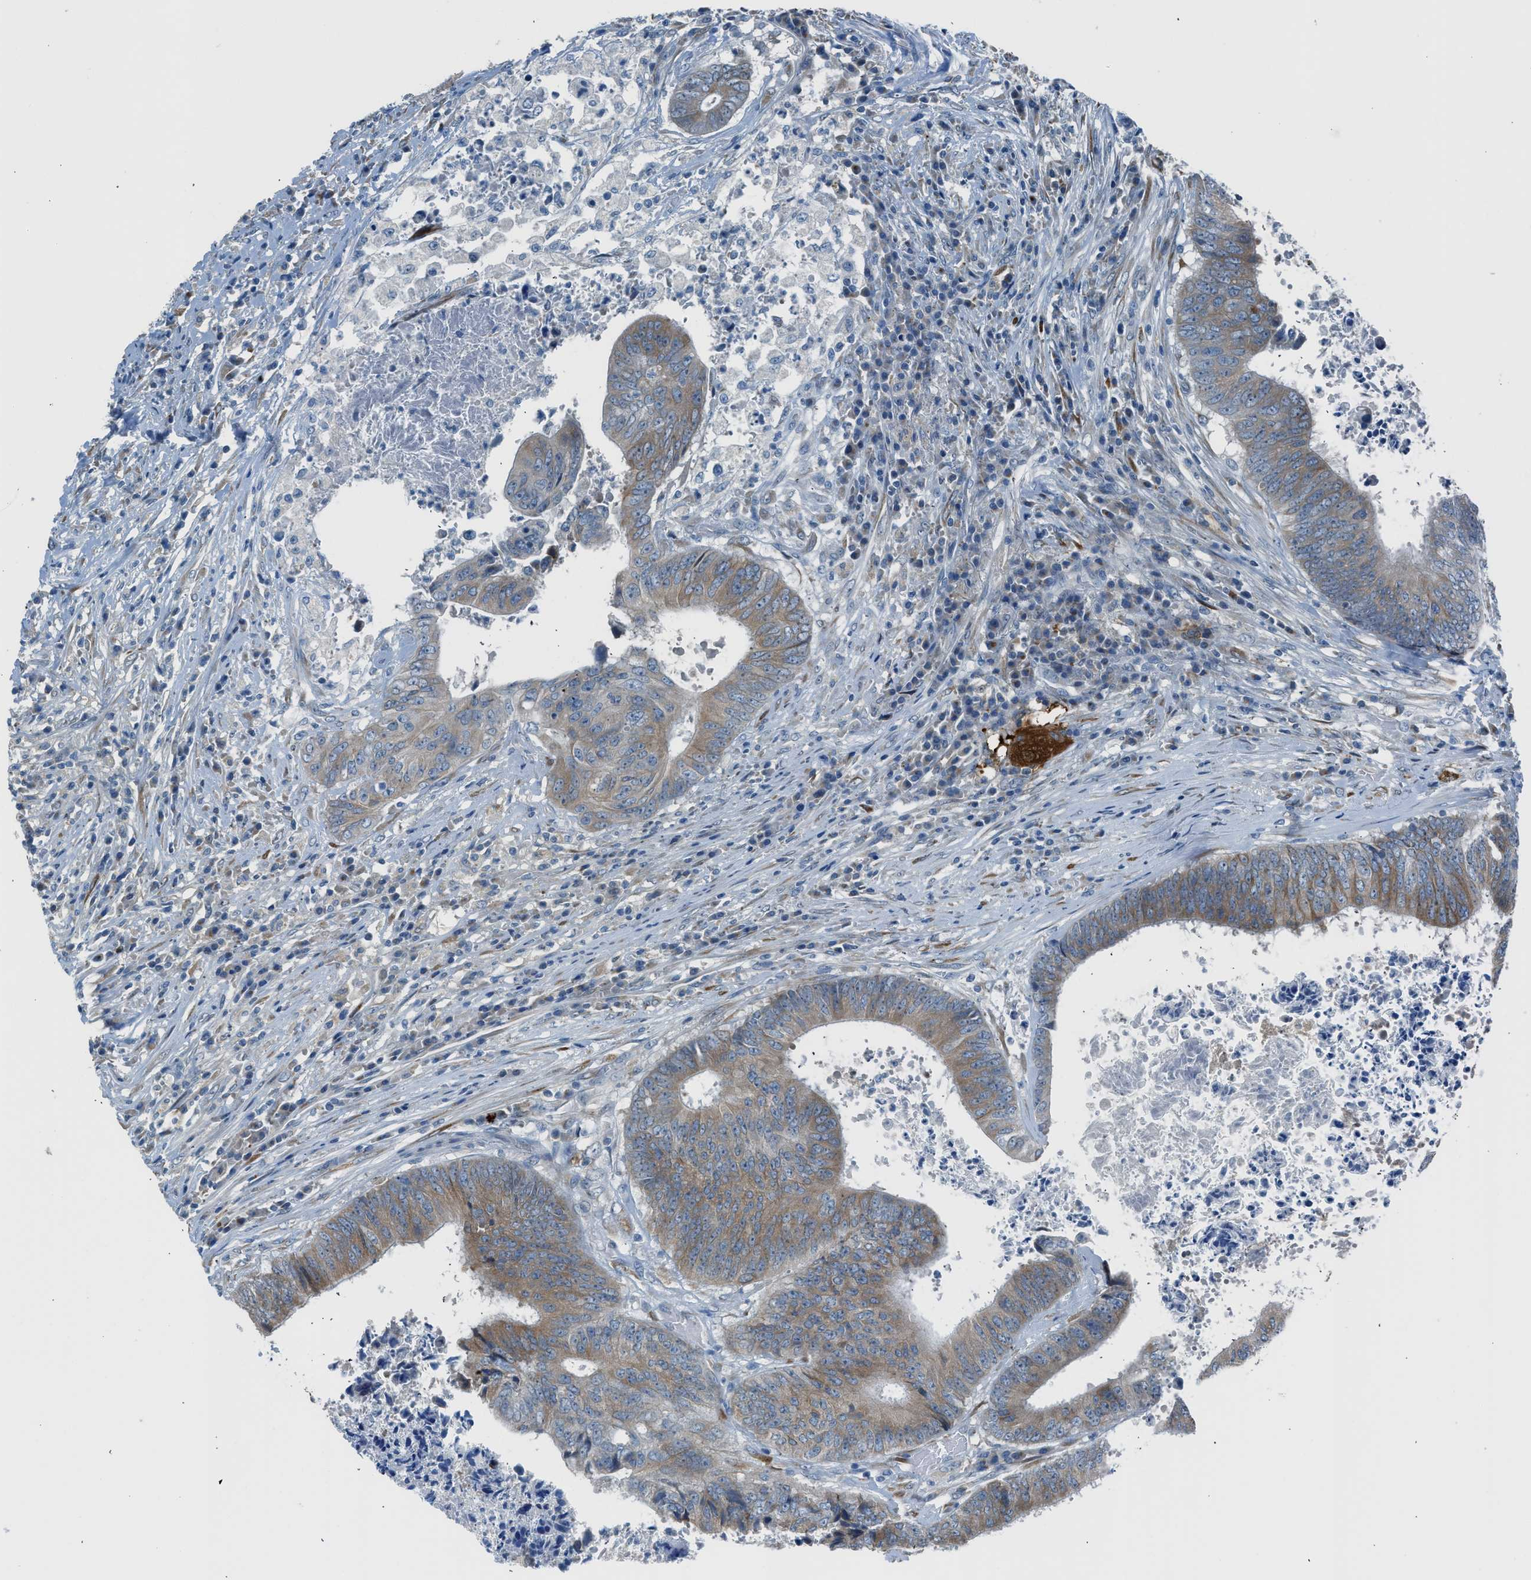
{"staining": {"intensity": "moderate", "quantity": ">75%", "location": "cytoplasmic/membranous"}, "tissue": "colorectal cancer", "cell_type": "Tumor cells", "image_type": "cancer", "snomed": [{"axis": "morphology", "description": "Adenocarcinoma, NOS"}, {"axis": "topography", "description": "Rectum"}], "caption": "DAB immunohistochemical staining of human colorectal cancer (adenocarcinoma) reveals moderate cytoplasmic/membranous protein positivity in approximately >75% of tumor cells.", "gene": "RNF41", "patient": {"sex": "male", "age": 72}}